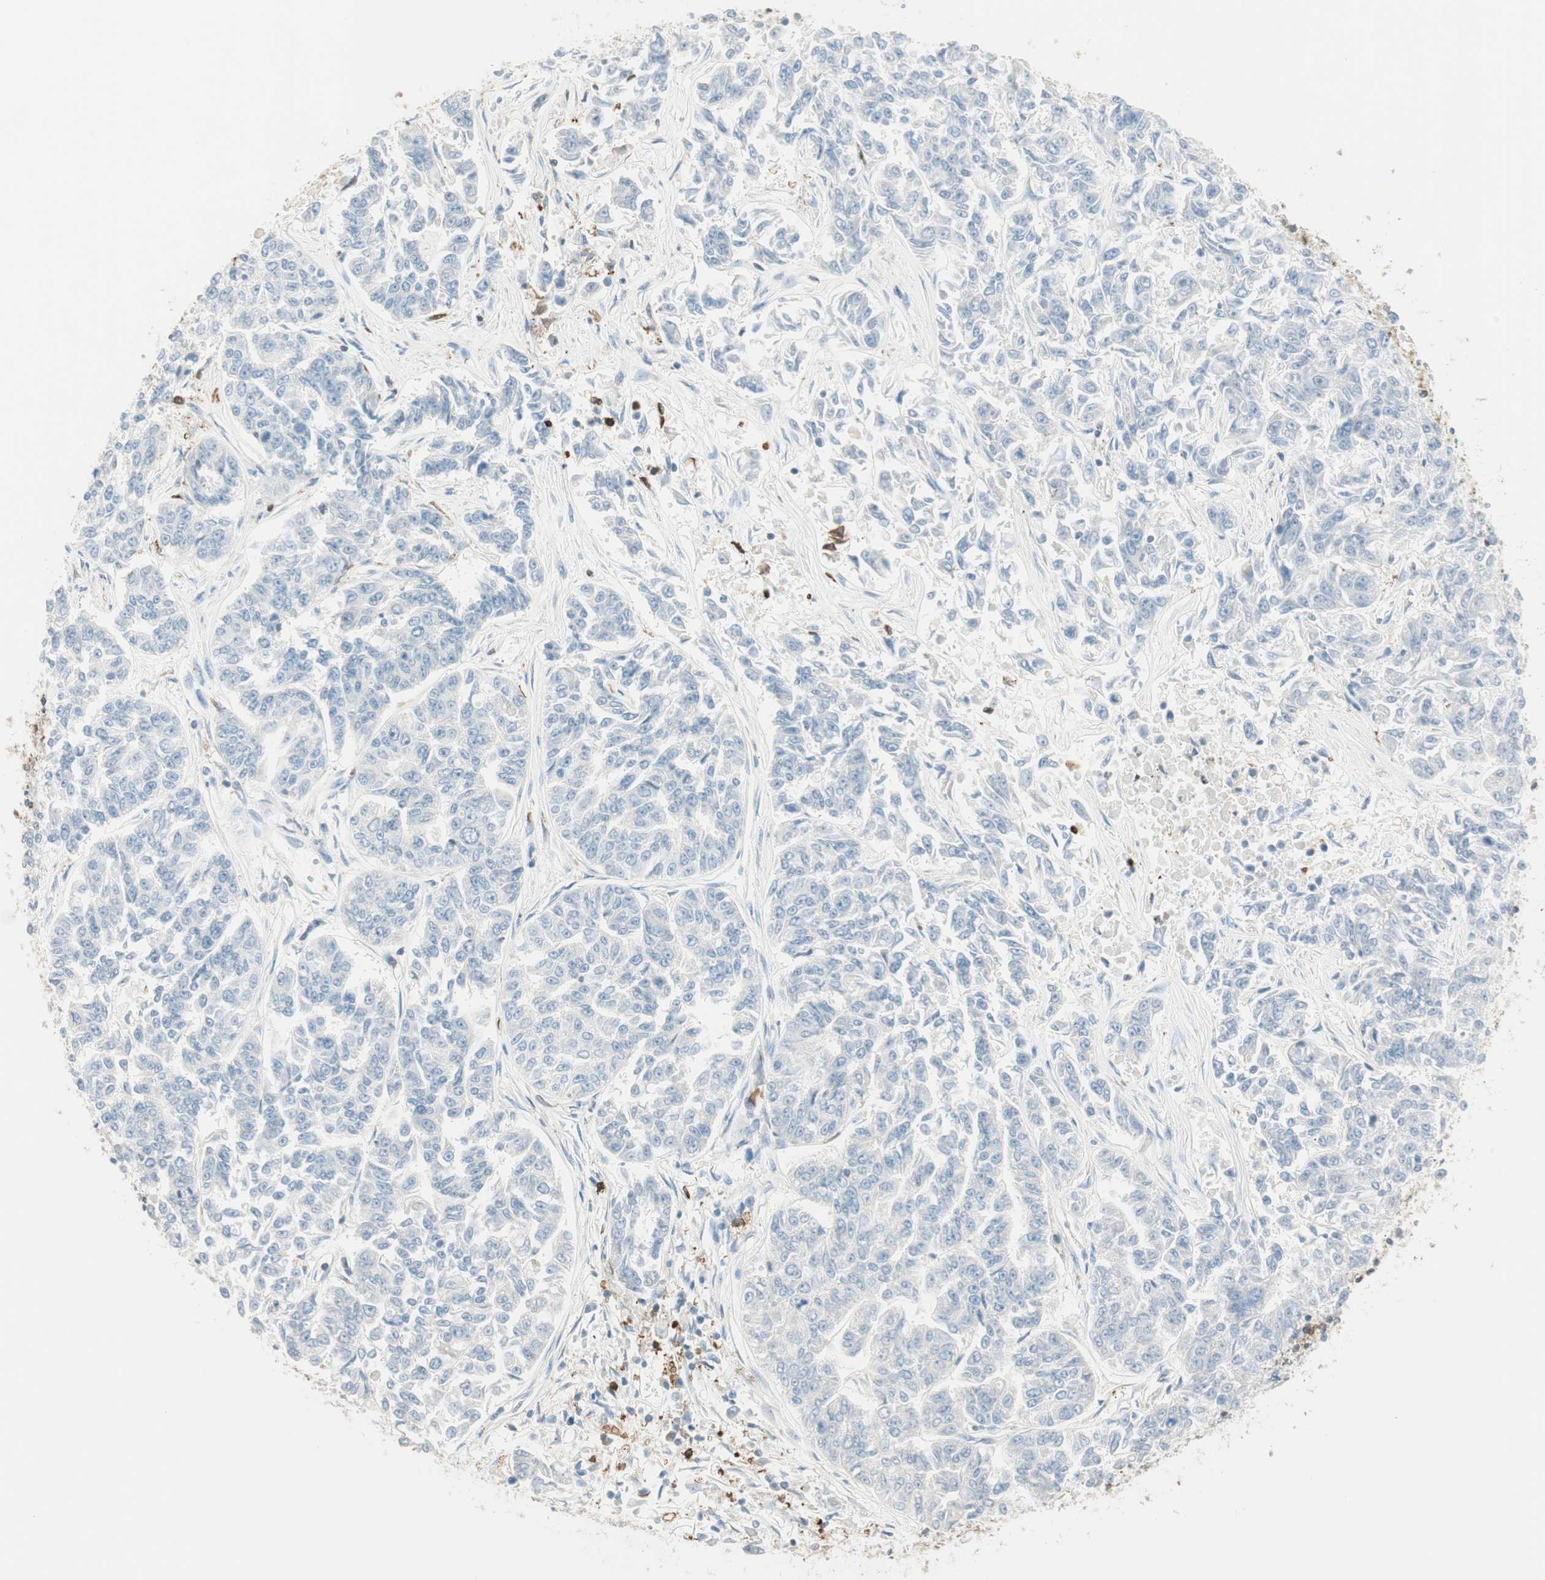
{"staining": {"intensity": "negative", "quantity": "none", "location": "none"}, "tissue": "lung cancer", "cell_type": "Tumor cells", "image_type": "cancer", "snomed": [{"axis": "morphology", "description": "Adenocarcinoma, NOS"}, {"axis": "topography", "description": "Lung"}], "caption": "The micrograph exhibits no significant positivity in tumor cells of lung cancer.", "gene": "HPGD", "patient": {"sex": "male", "age": 84}}